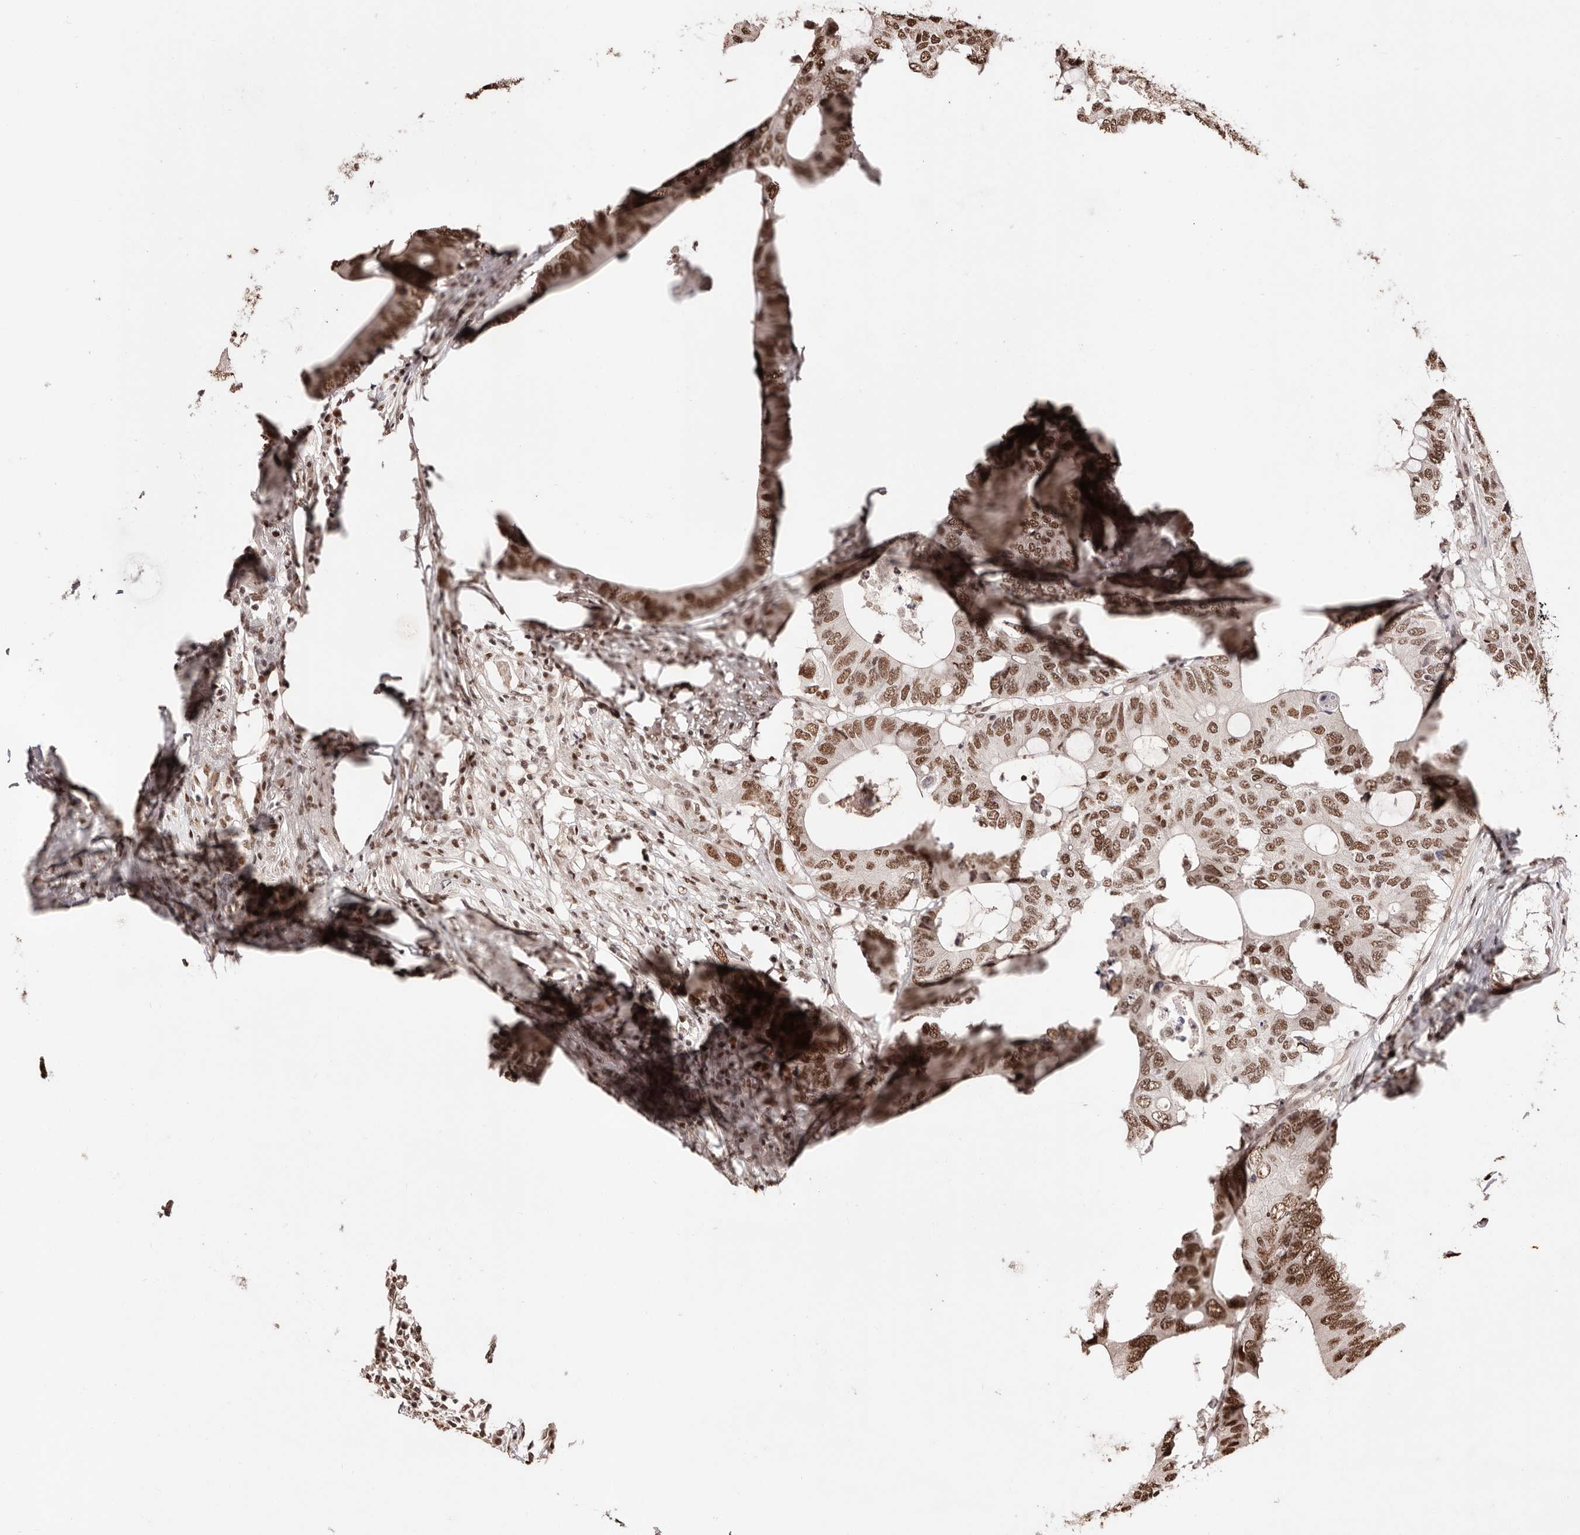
{"staining": {"intensity": "moderate", "quantity": ">75%", "location": "nuclear"}, "tissue": "colorectal cancer", "cell_type": "Tumor cells", "image_type": "cancer", "snomed": [{"axis": "morphology", "description": "Adenocarcinoma, NOS"}, {"axis": "topography", "description": "Colon"}], "caption": "High-magnification brightfield microscopy of colorectal cancer stained with DAB (brown) and counterstained with hematoxylin (blue). tumor cells exhibit moderate nuclear expression is present in about>75% of cells.", "gene": "BICRAL", "patient": {"sex": "male", "age": 71}}